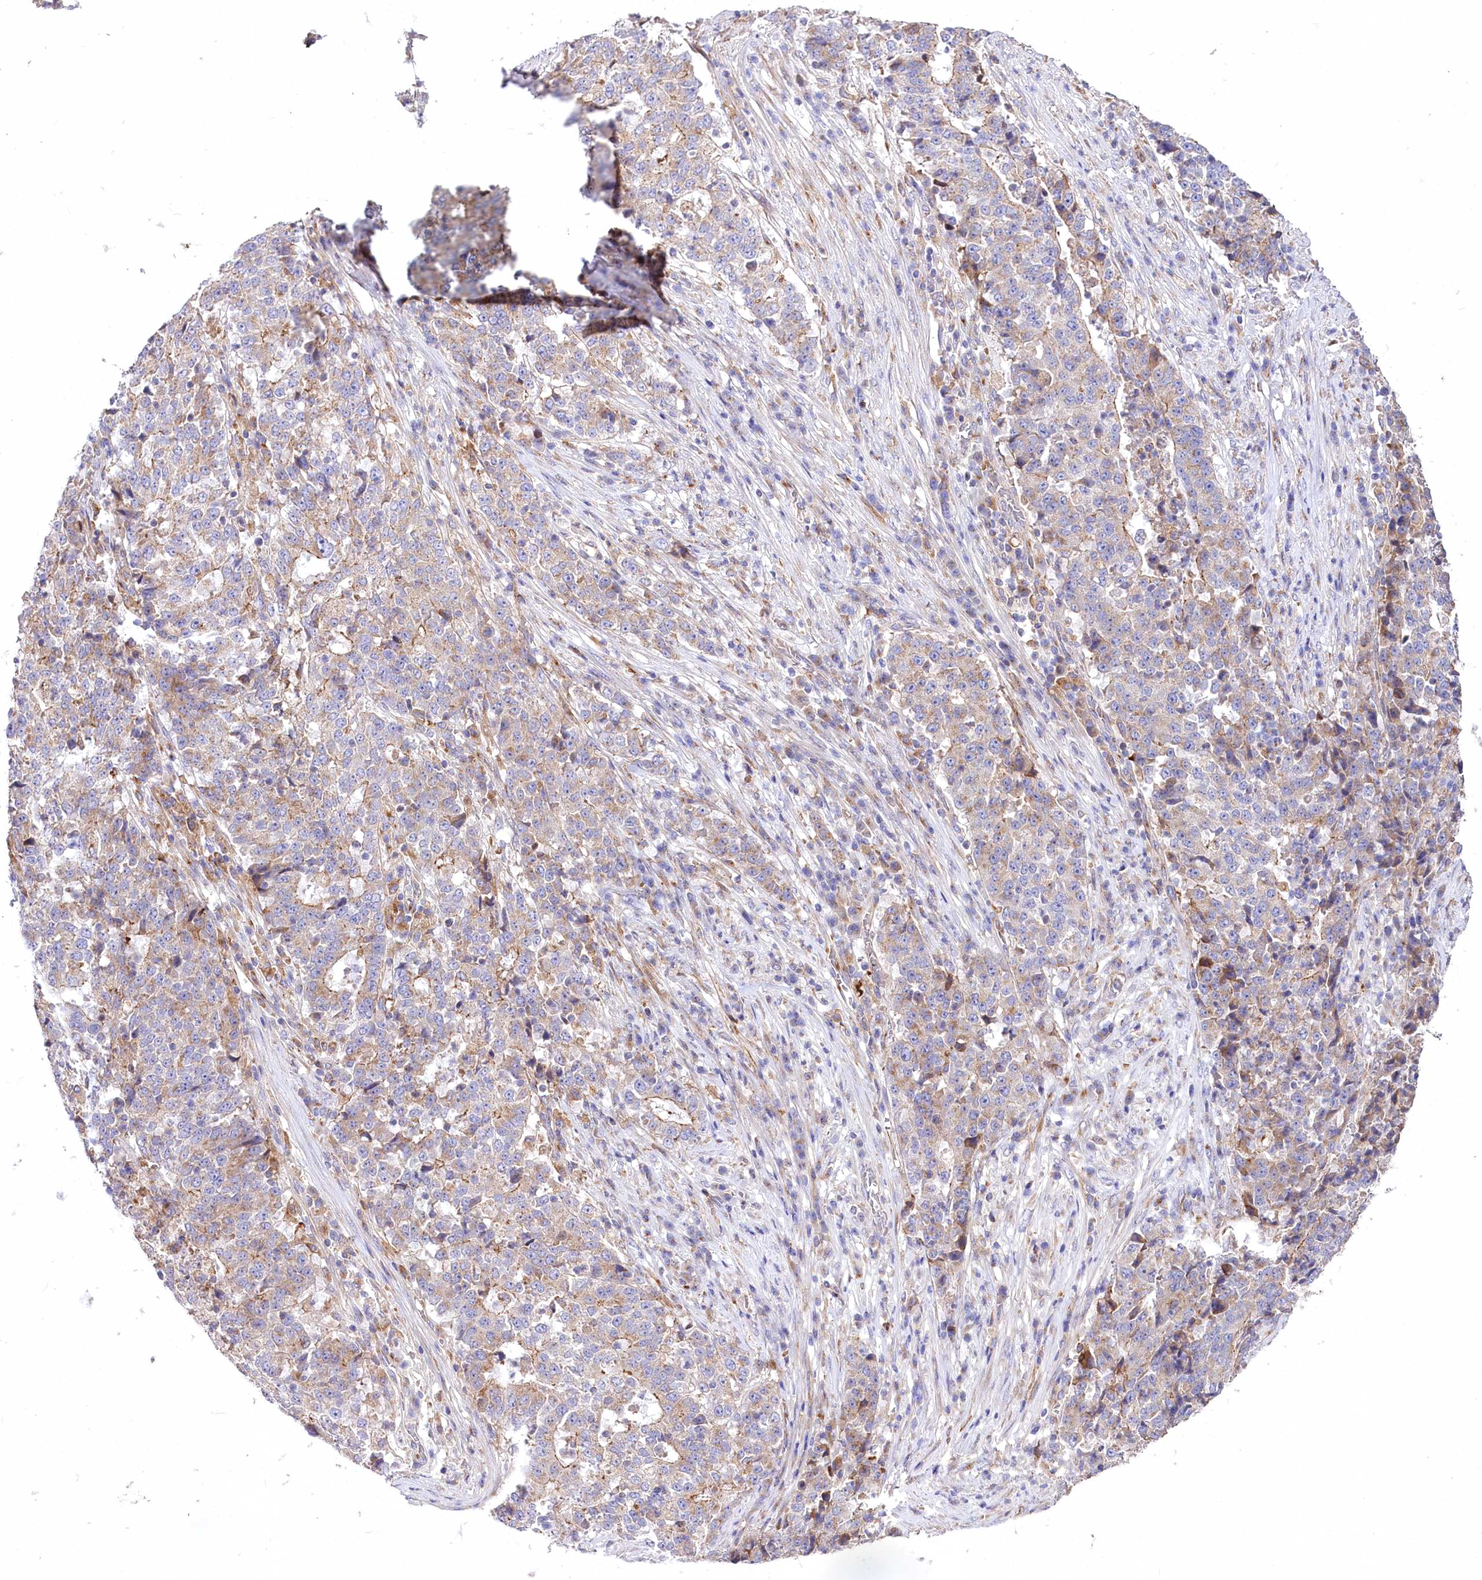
{"staining": {"intensity": "weak", "quantity": "<25%", "location": "cytoplasmic/membranous"}, "tissue": "stomach cancer", "cell_type": "Tumor cells", "image_type": "cancer", "snomed": [{"axis": "morphology", "description": "Adenocarcinoma, NOS"}, {"axis": "topography", "description": "Stomach"}], "caption": "IHC micrograph of neoplastic tissue: human stomach cancer (adenocarcinoma) stained with DAB exhibits no significant protein staining in tumor cells. (Stains: DAB immunohistochemistry (IHC) with hematoxylin counter stain, Microscopy: brightfield microscopy at high magnification).", "gene": "STX6", "patient": {"sex": "male", "age": 59}}